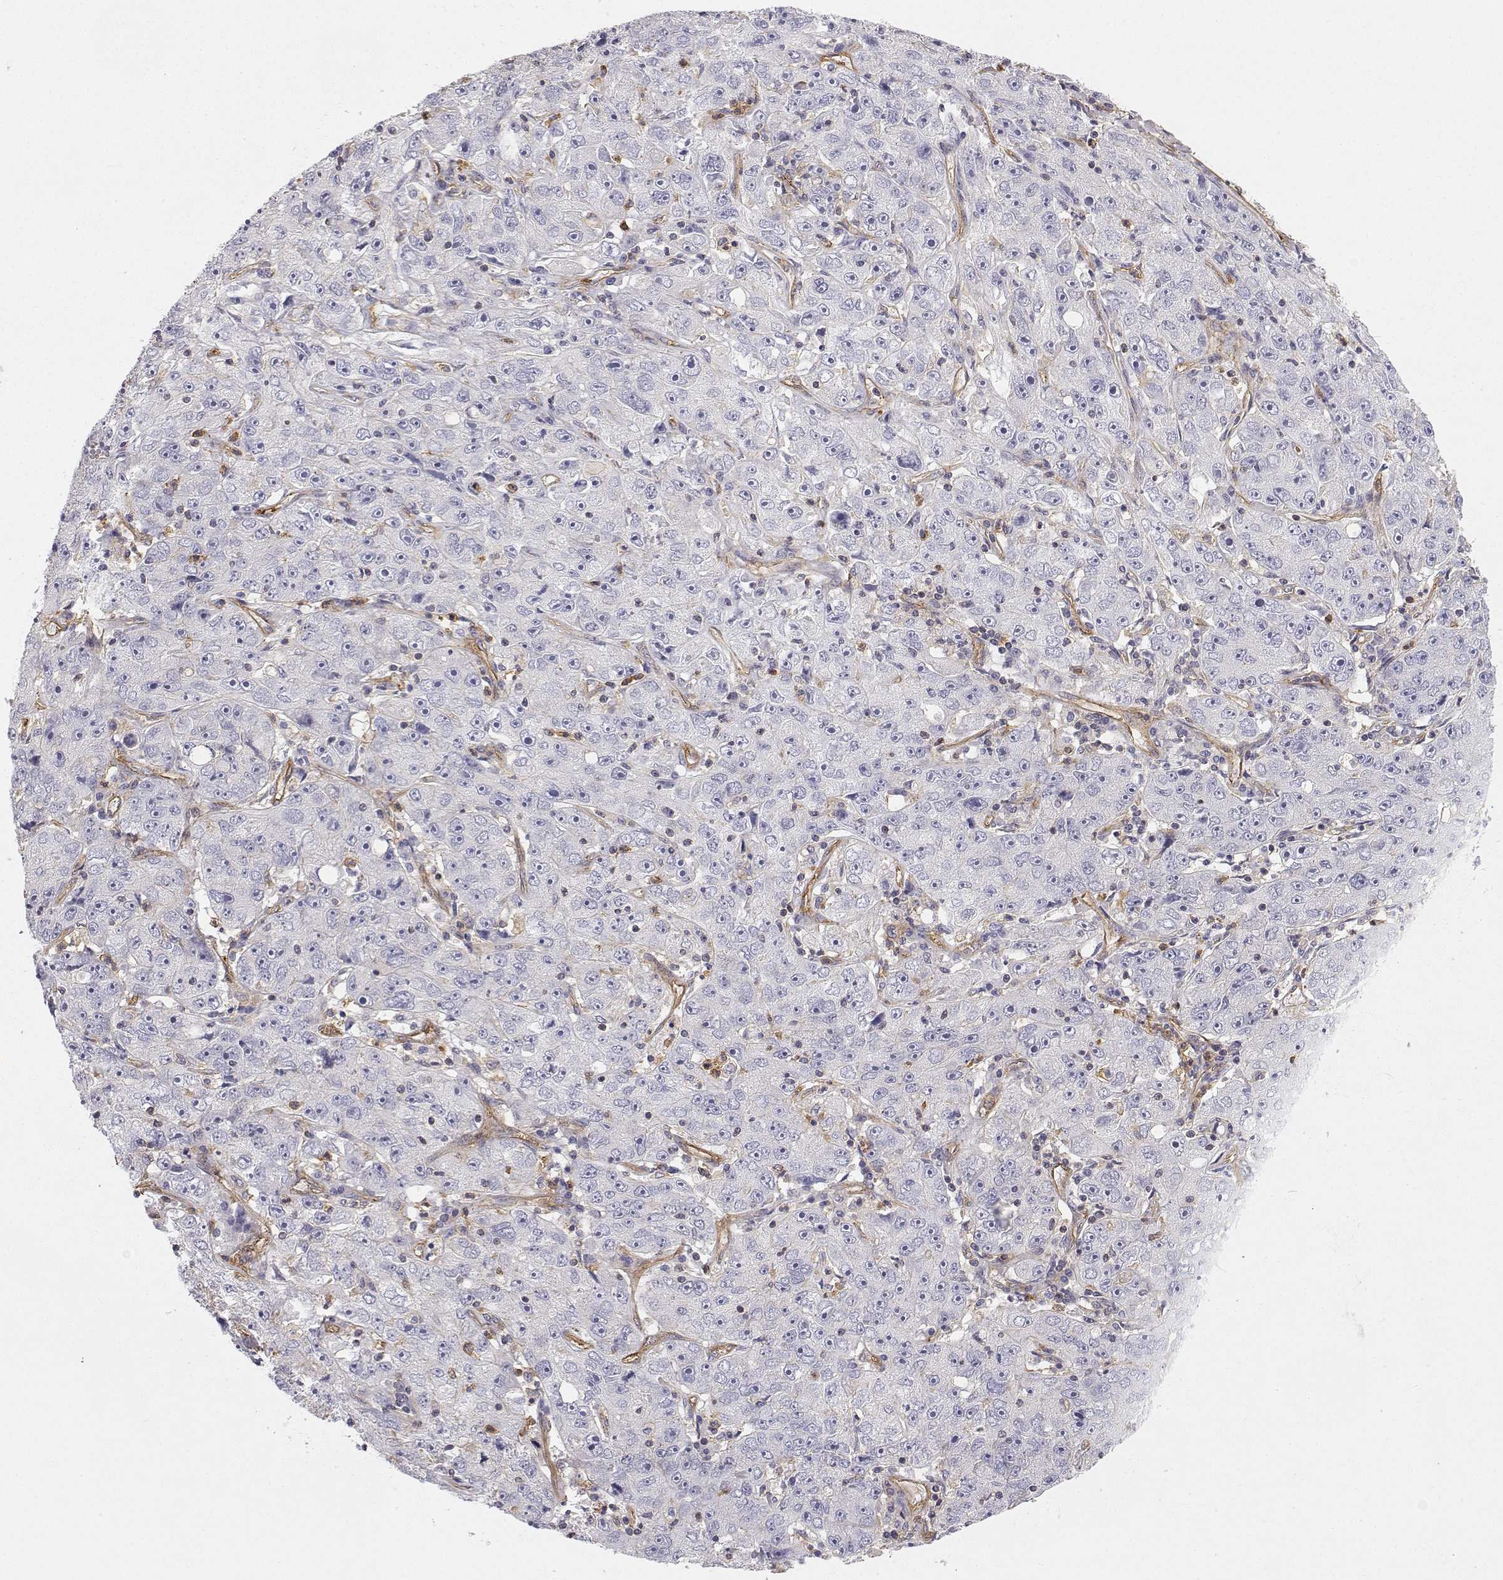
{"staining": {"intensity": "negative", "quantity": "none", "location": "none"}, "tissue": "lung cancer", "cell_type": "Tumor cells", "image_type": "cancer", "snomed": [{"axis": "morphology", "description": "Normal morphology"}, {"axis": "morphology", "description": "Adenocarcinoma, NOS"}, {"axis": "topography", "description": "Lymph node"}, {"axis": "topography", "description": "Lung"}], "caption": "A photomicrograph of lung cancer (adenocarcinoma) stained for a protein reveals no brown staining in tumor cells.", "gene": "MYH9", "patient": {"sex": "female", "age": 57}}